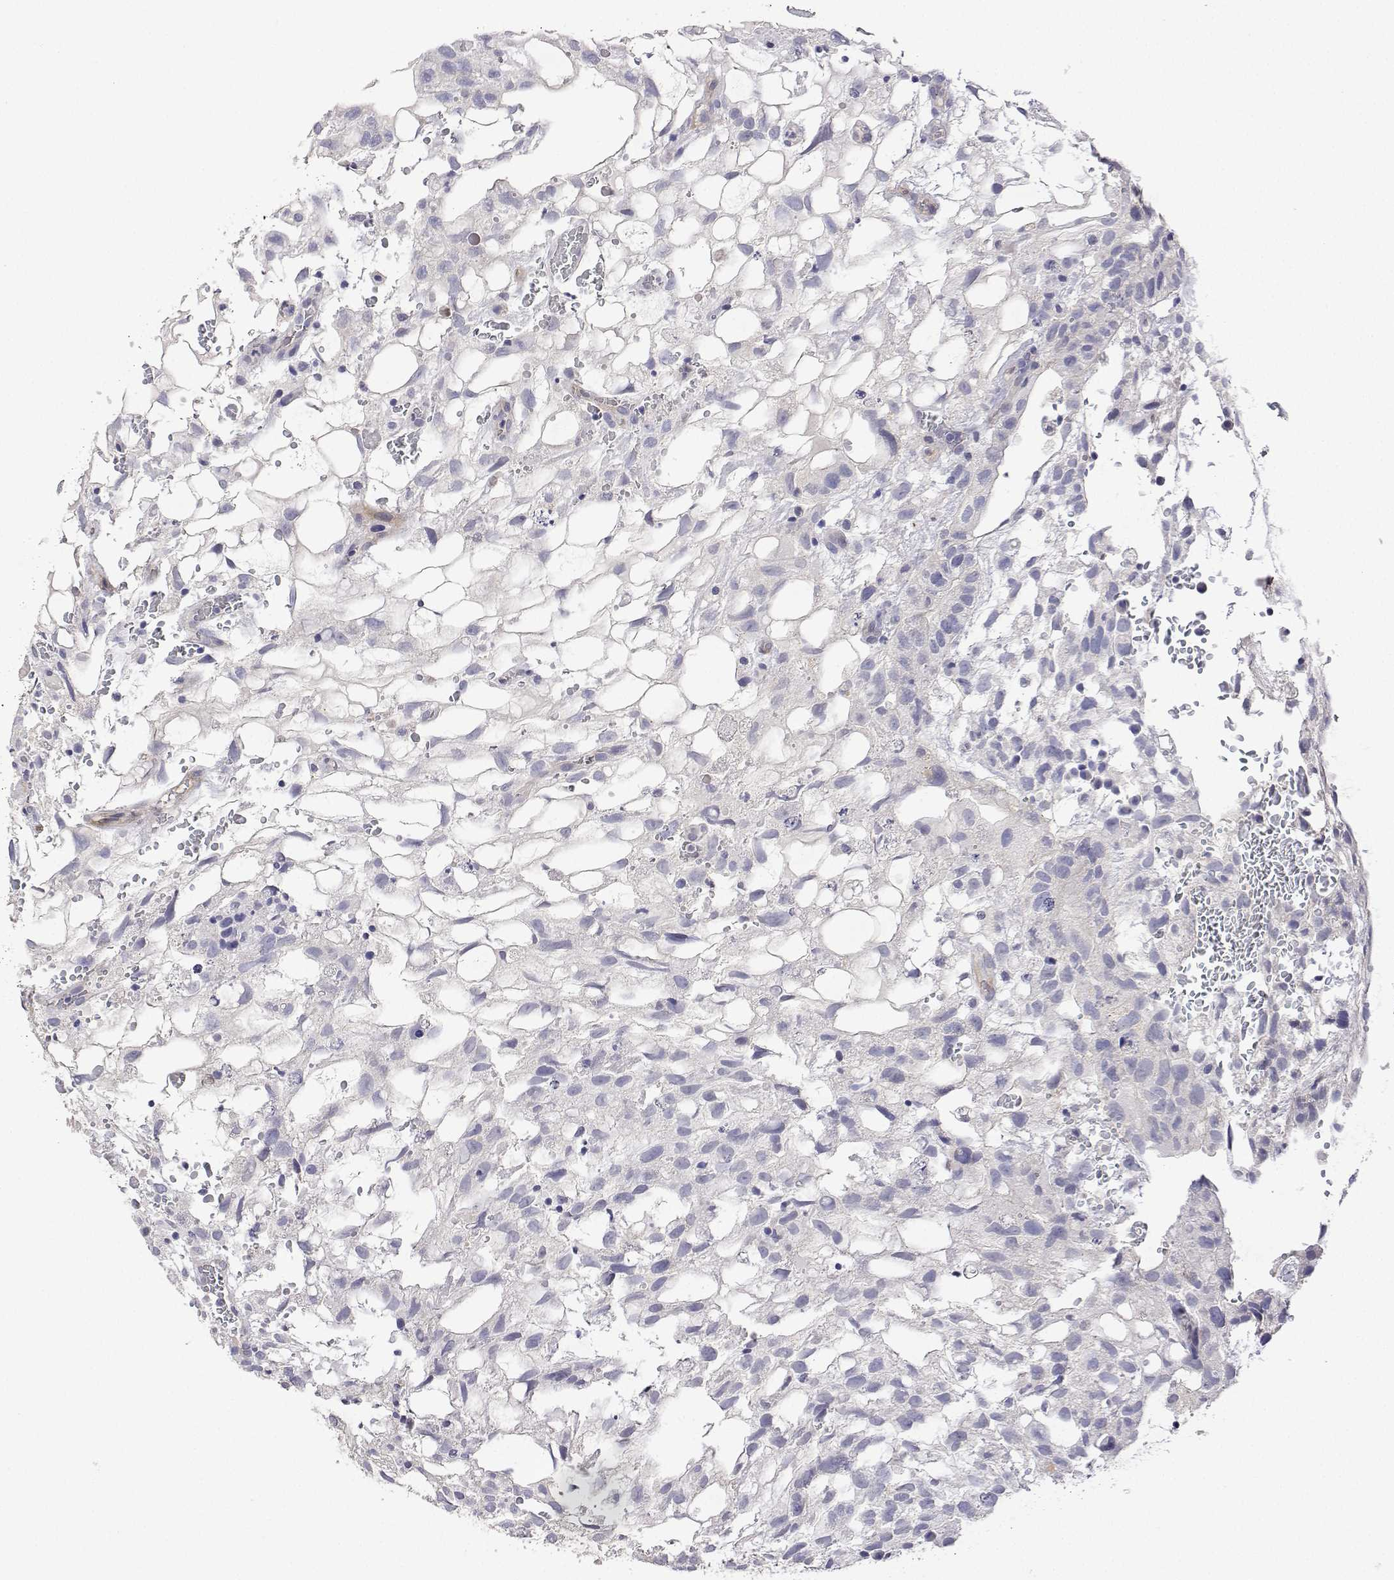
{"staining": {"intensity": "negative", "quantity": "none", "location": "none"}, "tissue": "testis cancer", "cell_type": "Tumor cells", "image_type": "cancer", "snomed": [{"axis": "morphology", "description": "Normal tissue, NOS"}, {"axis": "morphology", "description": "Carcinoma, Embryonal, NOS"}, {"axis": "topography", "description": "Testis"}], "caption": "Testis embryonal carcinoma stained for a protein using immunohistochemistry (IHC) exhibits no staining tumor cells.", "gene": "PLCB1", "patient": {"sex": "male", "age": 32}}